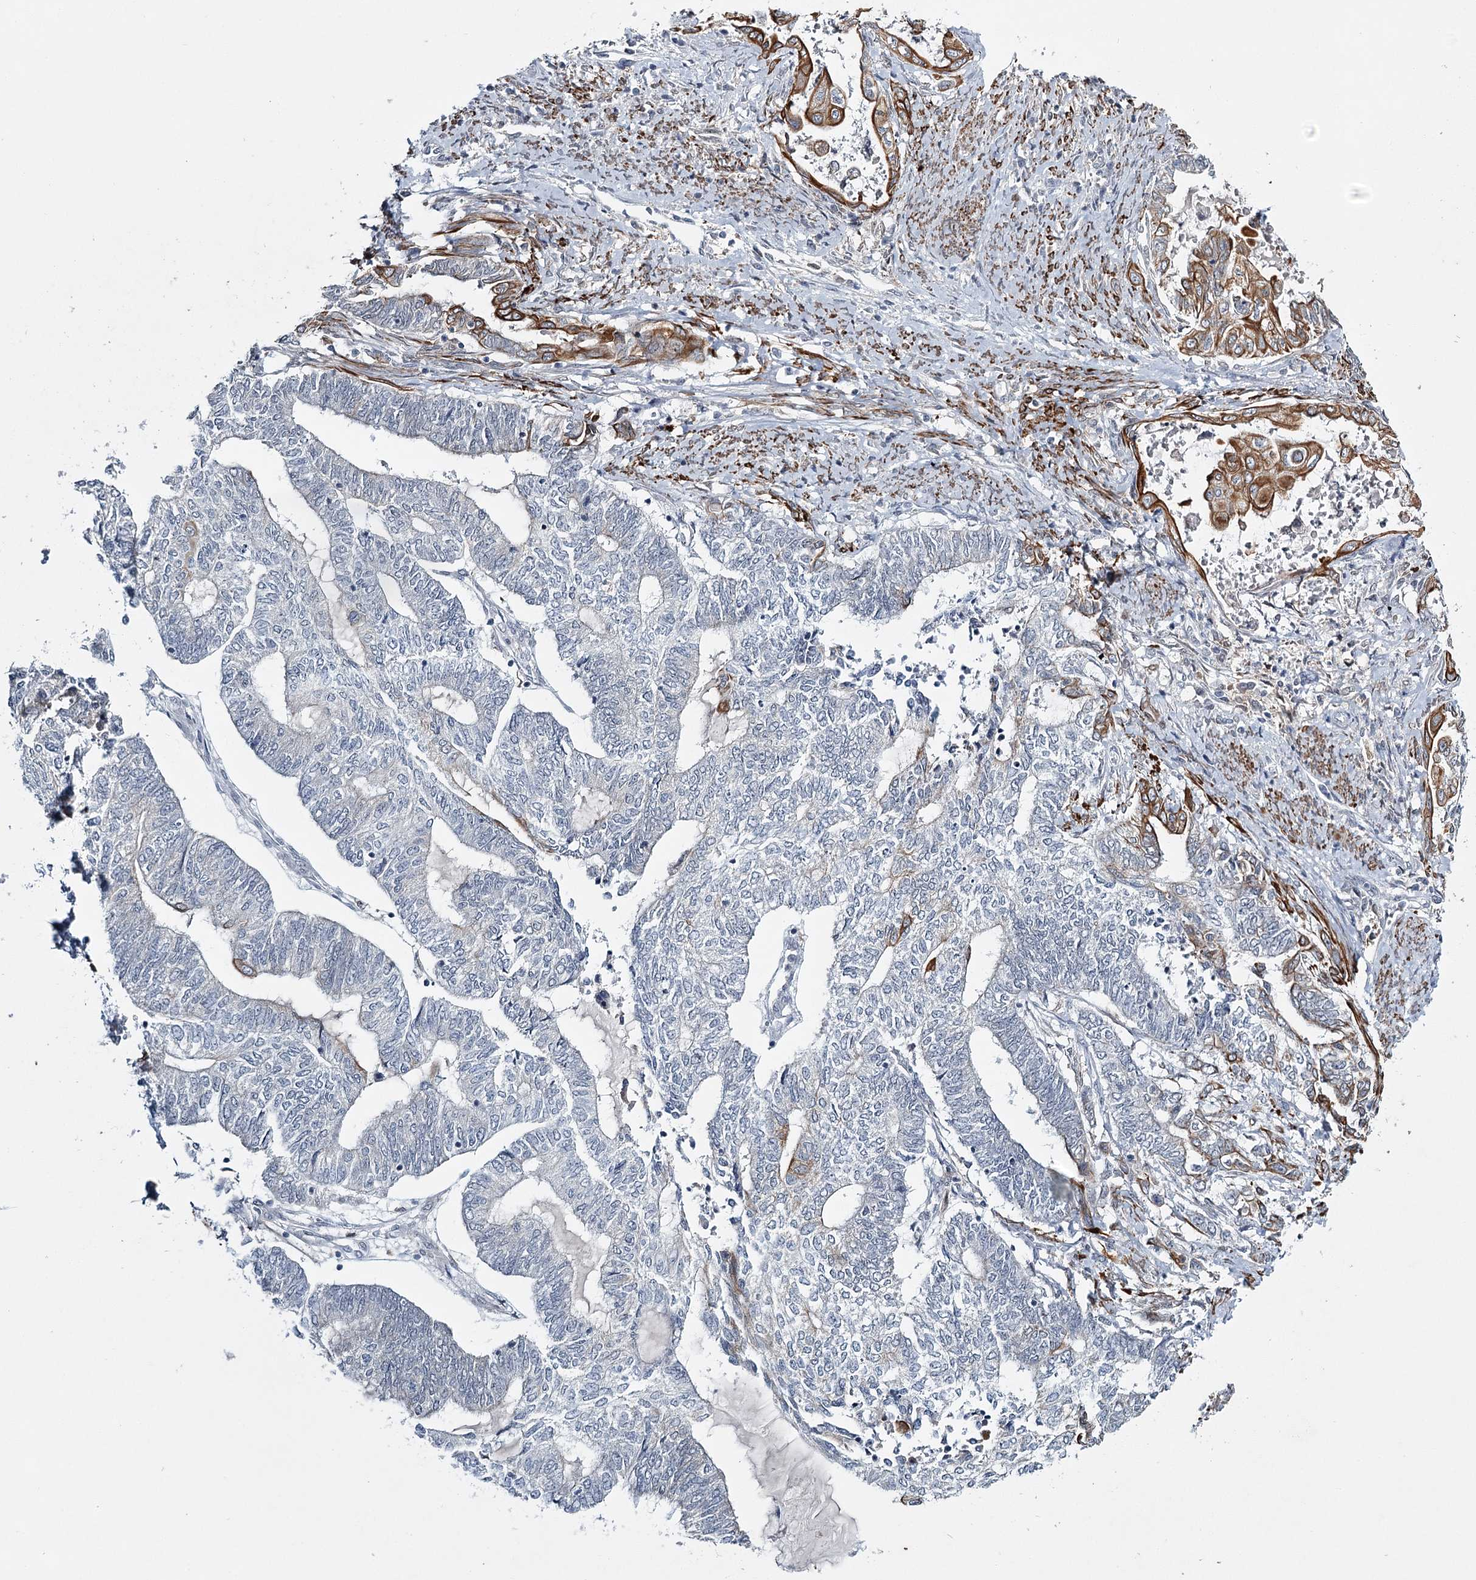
{"staining": {"intensity": "moderate", "quantity": "<25%", "location": "cytoplasmic/membranous"}, "tissue": "endometrial cancer", "cell_type": "Tumor cells", "image_type": "cancer", "snomed": [{"axis": "morphology", "description": "Adenocarcinoma, NOS"}, {"axis": "topography", "description": "Uterus"}, {"axis": "topography", "description": "Endometrium"}], "caption": "Endometrial cancer (adenocarcinoma) was stained to show a protein in brown. There is low levels of moderate cytoplasmic/membranous staining in about <25% of tumor cells. (DAB (3,3'-diaminobenzidine) = brown stain, brightfield microscopy at high magnification).", "gene": "TMEM70", "patient": {"sex": "female", "age": 70}}